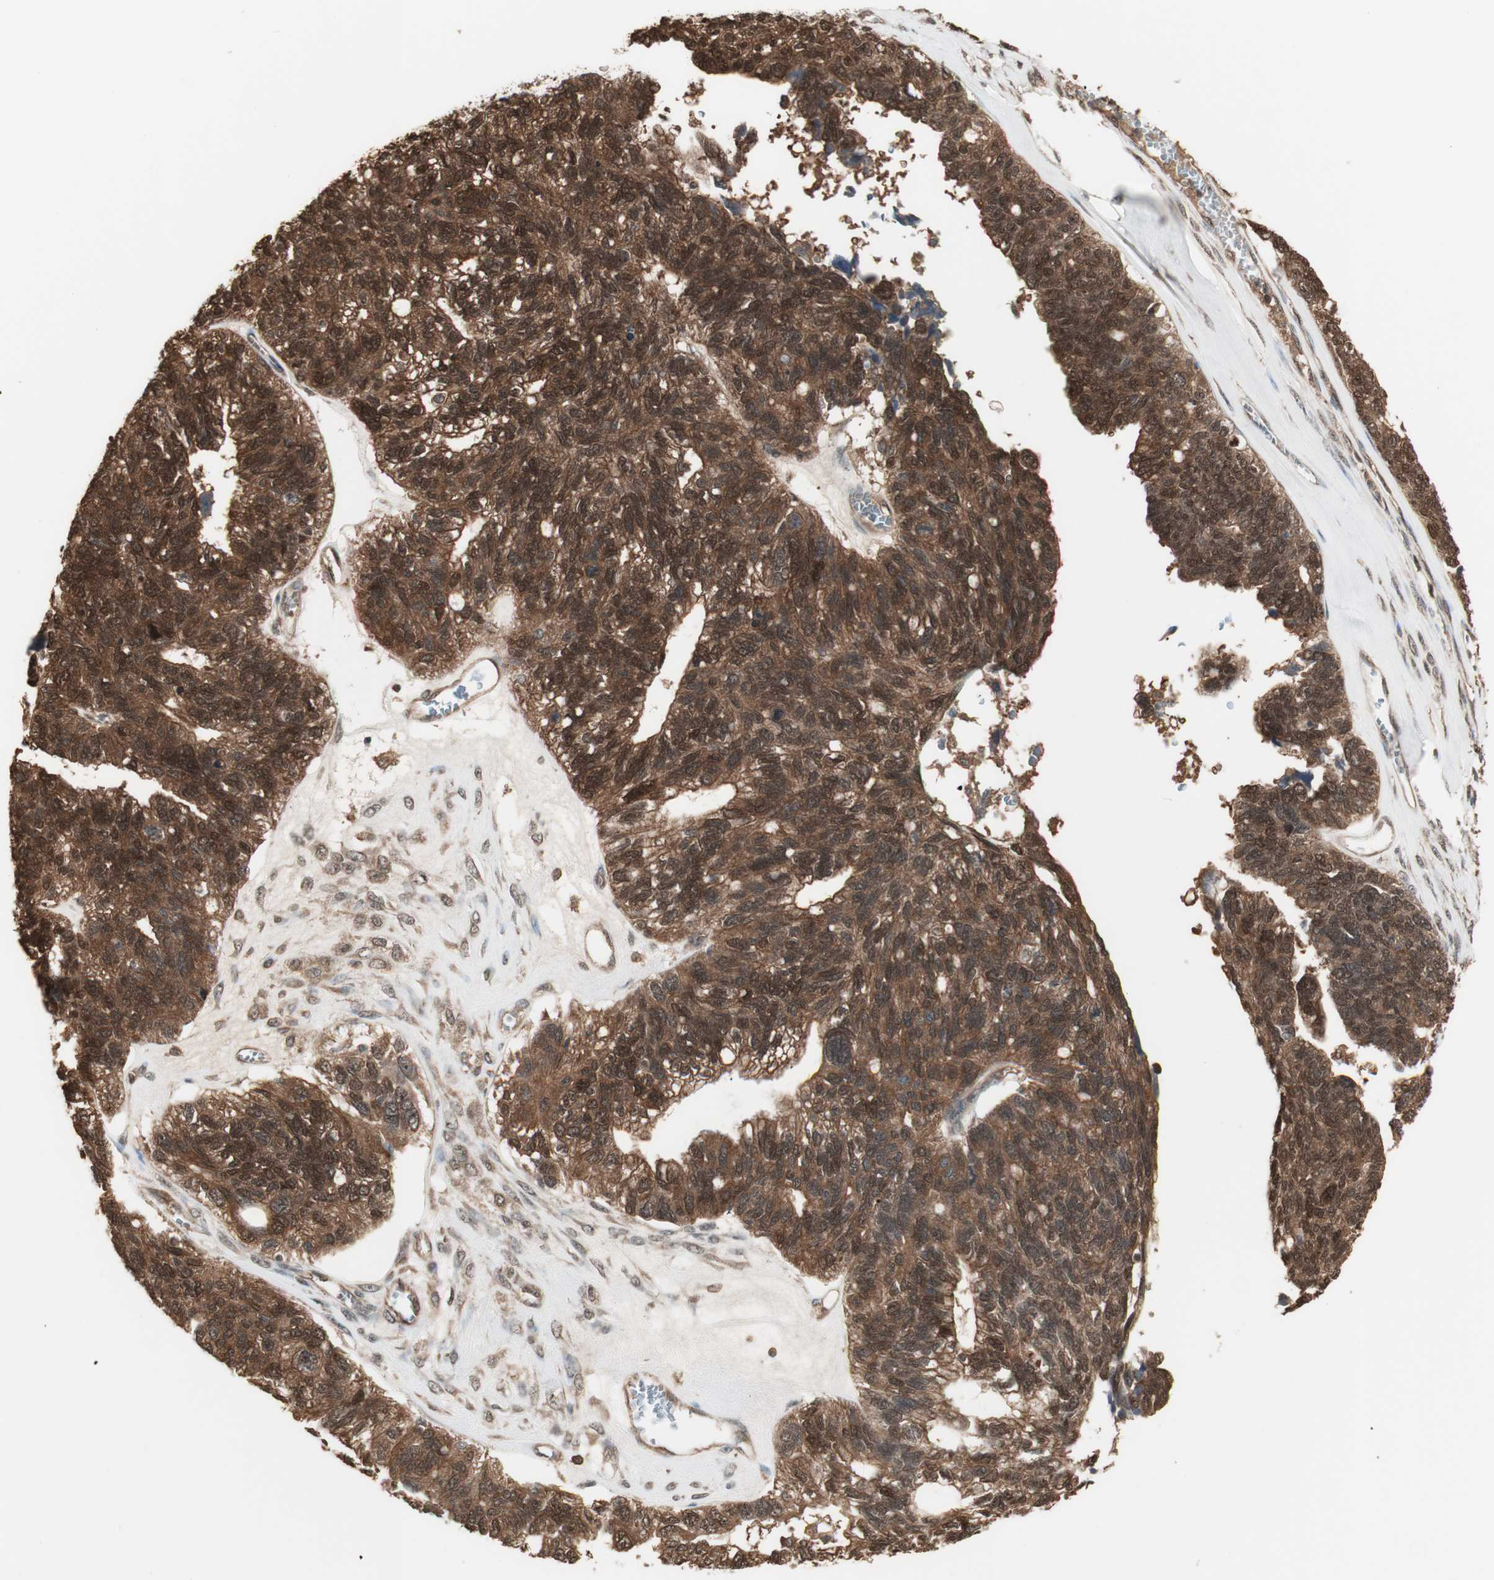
{"staining": {"intensity": "strong", "quantity": ">75%", "location": "cytoplasmic/membranous,nuclear"}, "tissue": "ovarian cancer", "cell_type": "Tumor cells", "image_type": "cancer", "snomed": [{"axis": "morphology", "description": "Cystadenocarcinoma, serous, NOS"}, {"axis": "topography", "description": "Ovary"}], "caption": "DAB immunohistochemical staining of human ovarian cancer displays strong cytoplasmic/membranous and nuclear protein expression in about >75% of tumor cells.", "gene": "YWHAB", "patient": {"sex": "female", "age": 79}}